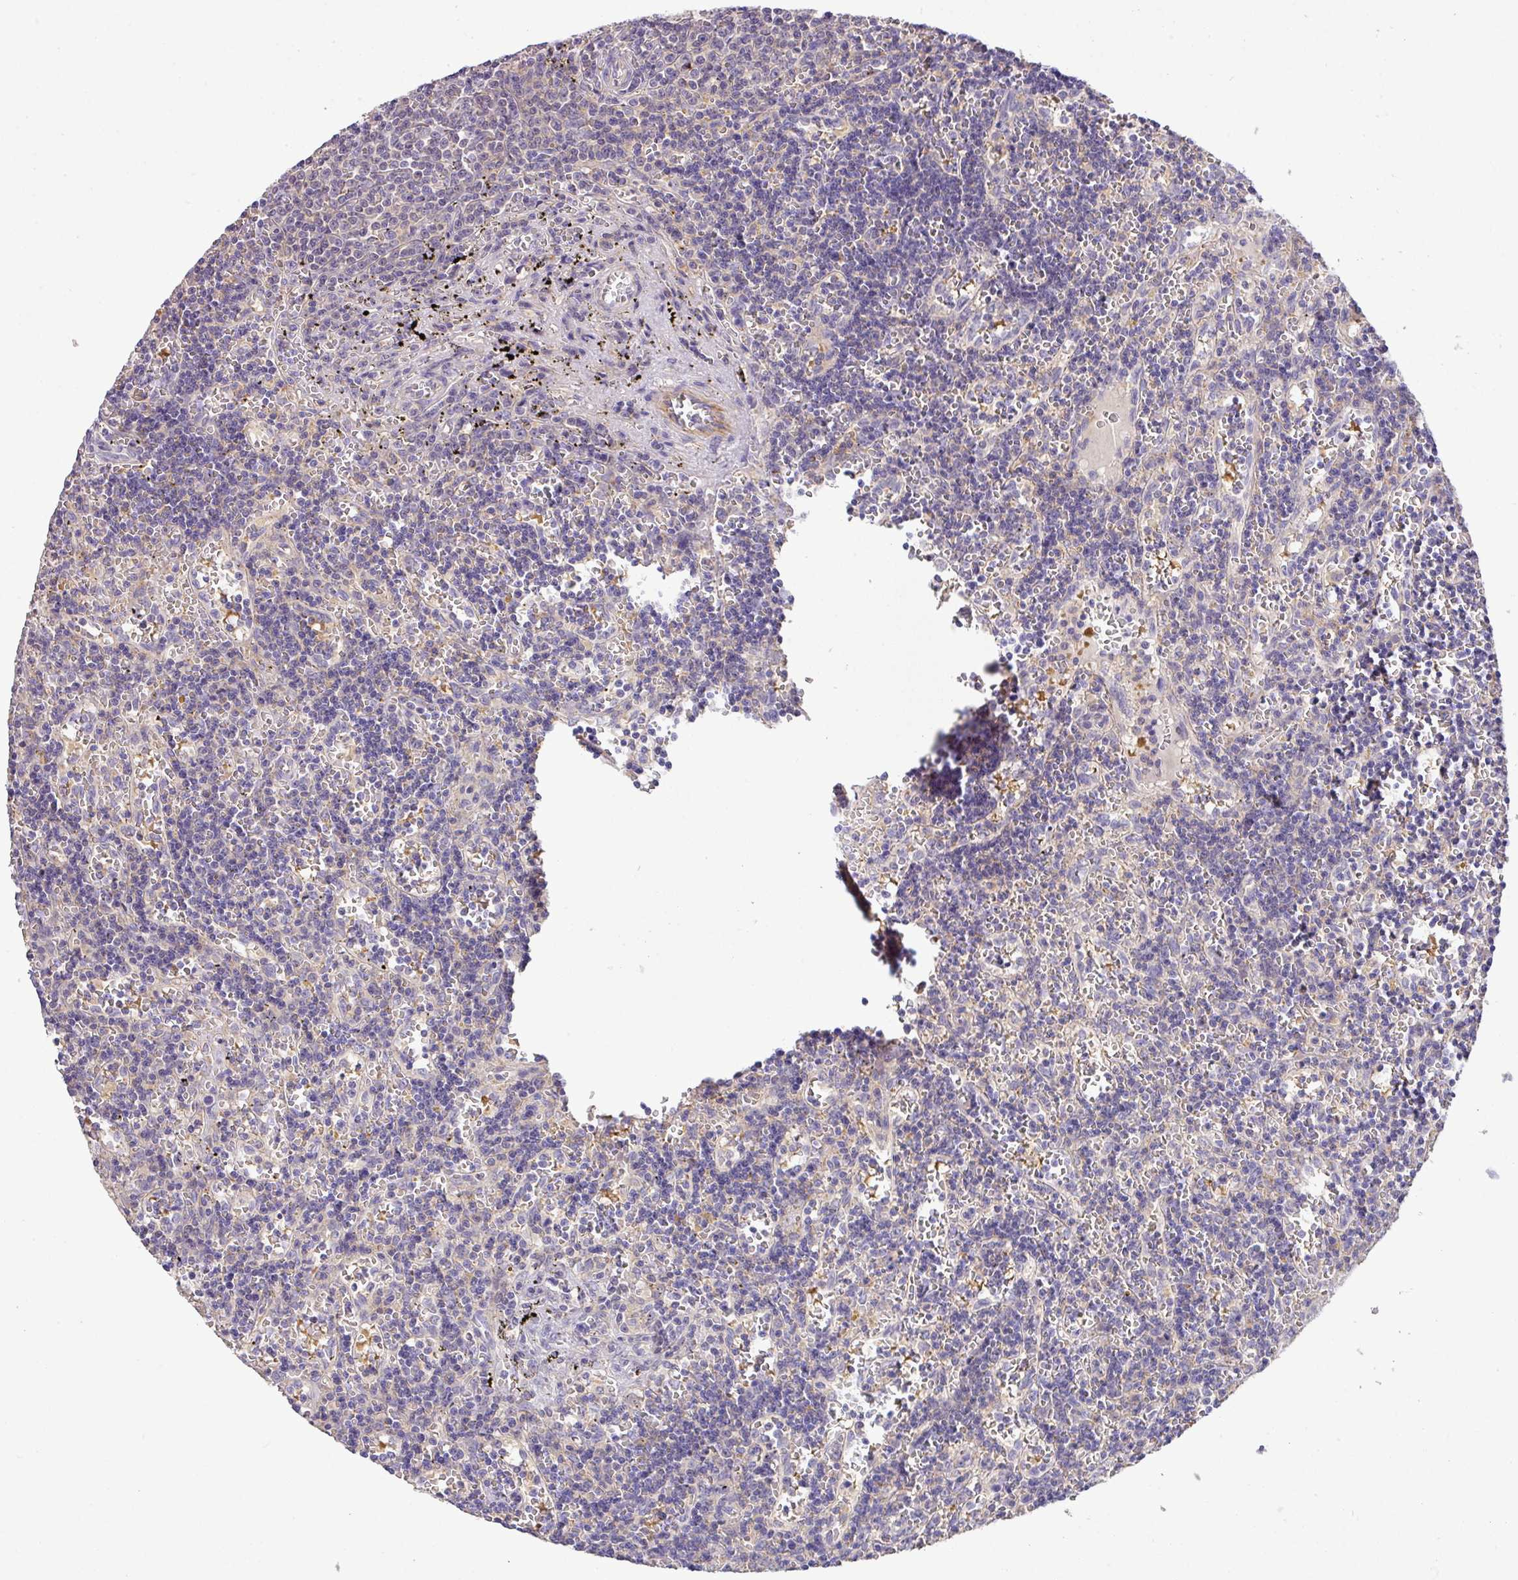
{"staining": {"intensity": "negative", "quantity": "none", "location": "none"}, "tissue": "lymphoma", "cell_type": "Tumor cells", "image_type": "cancer", "snomed": [{"axis": "morphology", "description": "Malignant lymphoma, non-Hodgkin's type, Low grade"}, {"axis": "topography", "description": "Spleen"}], "caption": "Lymphoma was stained to show a protein in brown. There is no significant staining in tumor cells. (DAB (3,3'-diaminobenzidine) IHC with hematoxylin counter stain).", "gene": "HOXC13", "patient": {"sex": "male", "age": 60}}